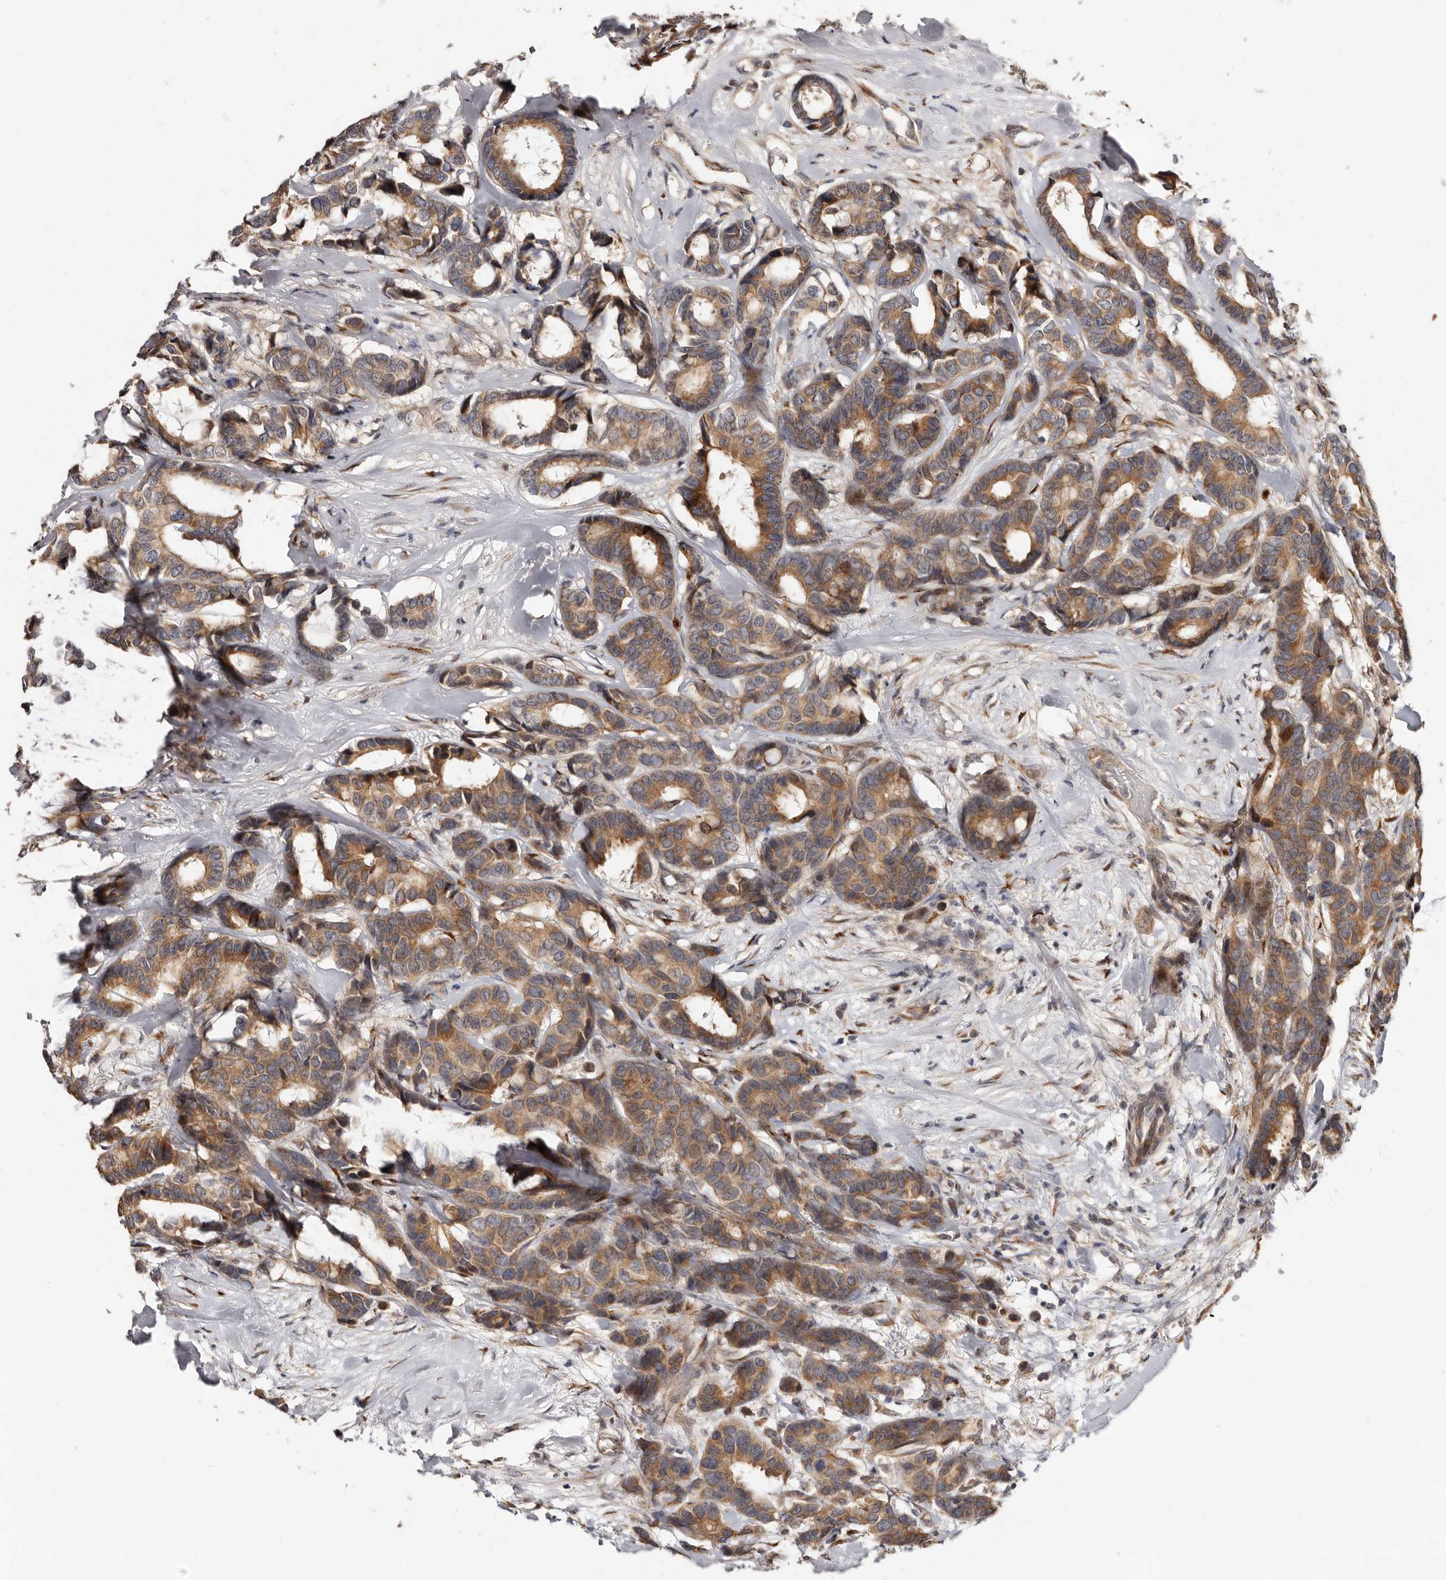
{"staining": {"intensity": "moderate", "quantity": ">75%", "location": "cytoplasmic/membranous"}, "tissue": "breast cancer", "cell_type": "Tumor cells", "image_type": "cancer", "snomed": [{"axis": "morphology", "description": "Duct carcinoma"}, {"axis": "topography", "description": "Breast"}], "caption": "High-magnification brightfield microscopy of breast intraductal carcinoma stained with DAB (3,3'-diaminobenzidine) (brown) and counterstained with hematoxylin (blue). tumor cells exhibit moderate cytoplasmic/membranous staining is present in about>75% of cells. (brown staining indicates protein expression, while blue staining denotes nuclei).", "gene": "DACT2", "patient": {"sex": "female", "age": 87}}